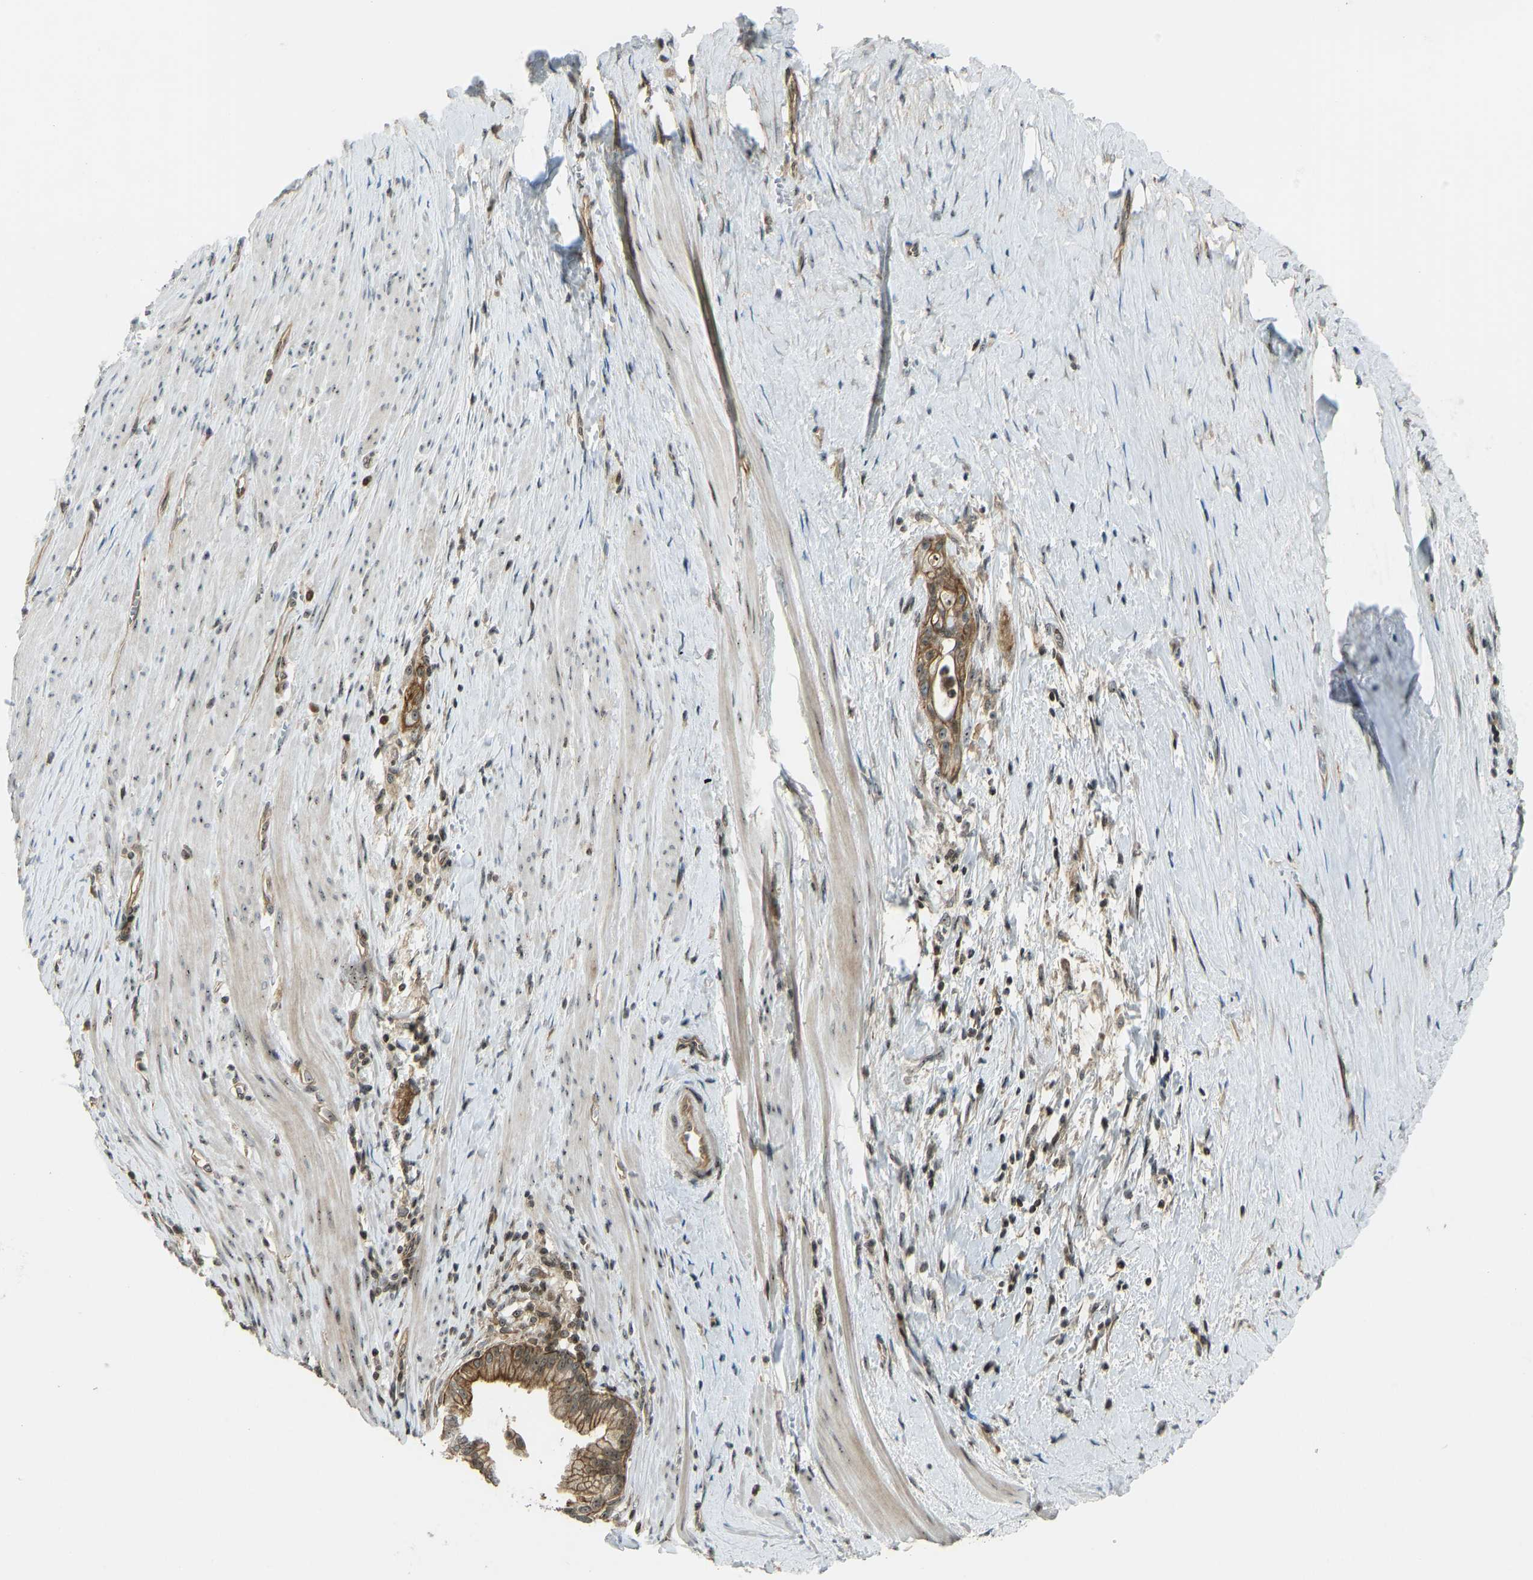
{"staining": {"intensity": "strong", "quantity": ">75%", "location": "cytoplasmic/membranous"}, "tissue": "pancreatic cancer", "cell_type": "Tumor cells", "image_type": "cancer", "snomed": [{"axis": "morphology", "description": "Adenocarcinoma, NOS"}, {"axis": "topography", "description": "Pancreas"}], "caption": "This histopathology image demonstrates pancreatic cancer (adenocarcinoma) stained with immunohistochemistry to label a protein in brown. The cytoplasmic/membranous of tumor cells show strong positivity for the protein. Nuclei are counter-stained blue.", "gene": "SVOPL", "patient": {"sex": "male", "age": 69}}